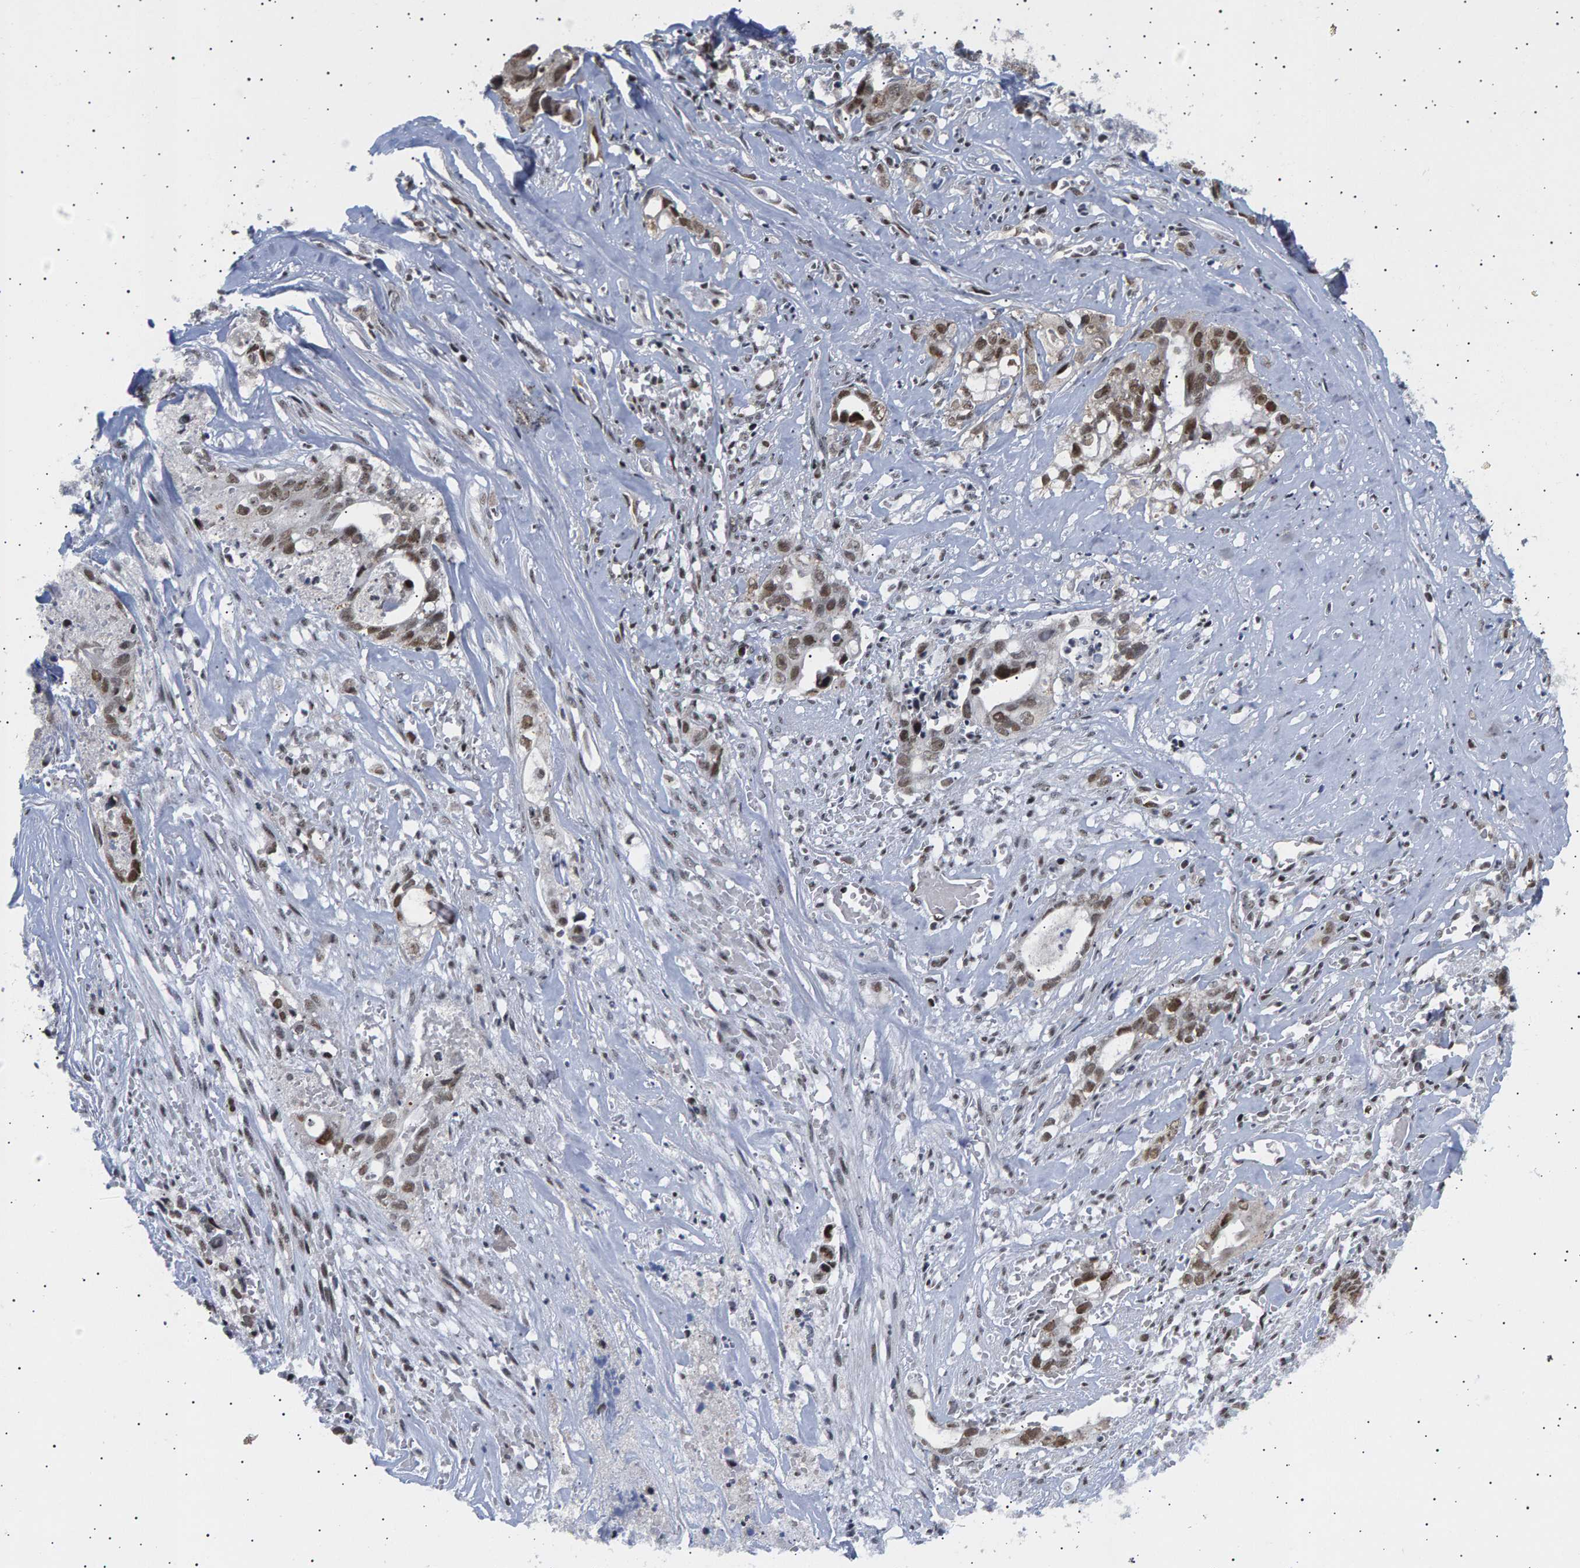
{"staining": {"intensity": "moderate", "quantity": ">75%", "location": "nuclear"}, "tissue": "liver cancer", "cell_type": "Tumor cells", "image_type": "cancer", "snomed": [{"axis": "morphology", "description": "Cholangiocarcinoma"}, {"axis": "topography", "description": "Liver"}], "caption": "Immunohistochemical staining of liver cancer reveals medium levels of moderate nuclear protein positivity in about >75% of tumor cells.", "gene": "ANKRD40", "patient": {"sex": "female", "age": 70}}